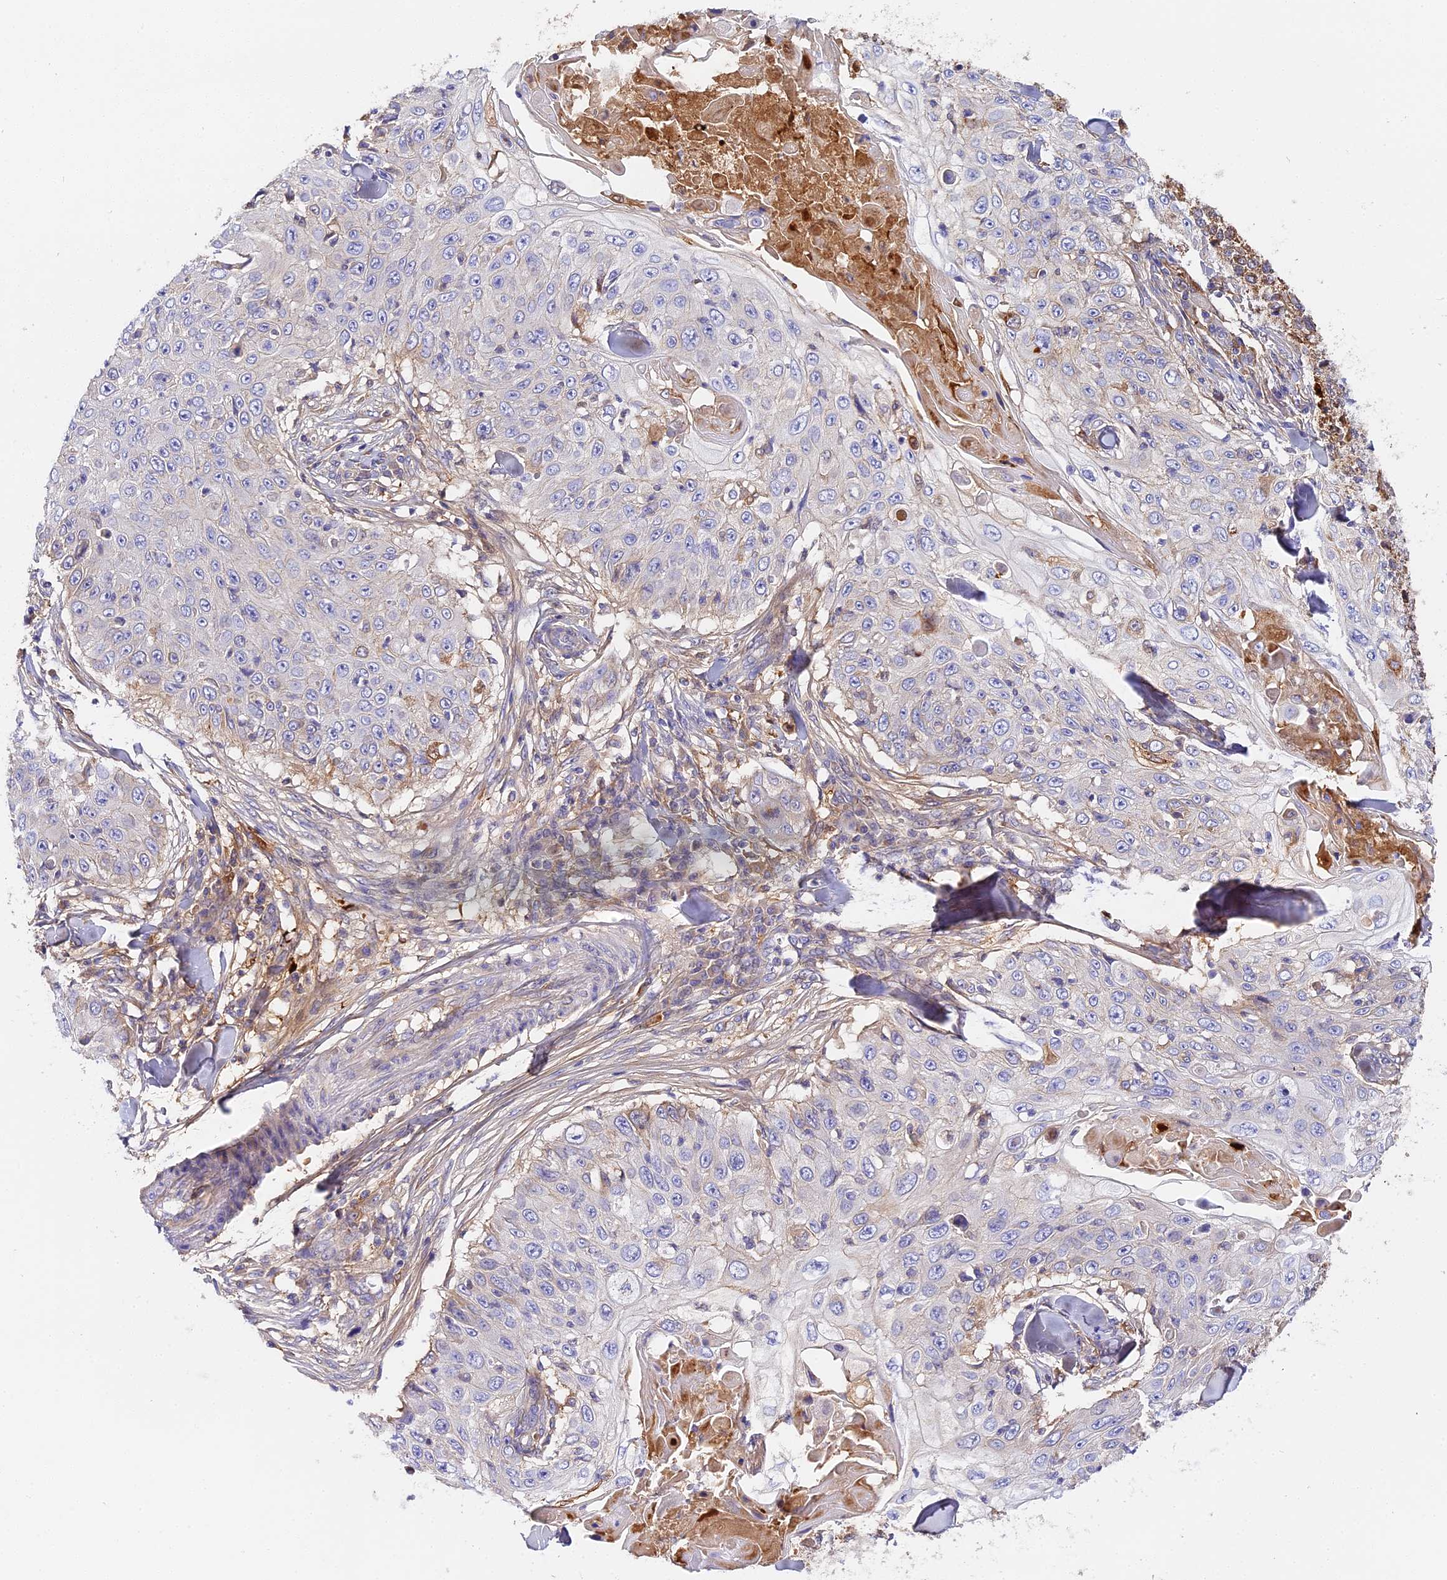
{"staining": {"intensity": "negative", "quantity": "none", "location": "none"}, "tissue": "skin cancer", "cell_type": "Tumor cells", "image_type": "cancer", "snomed": [{"axis": "morphology", "description": "Squamous cell carcinoma, NOS"}, {"axis": "topography", "description": "Skin"}], "caption": "IHC image of neoplastic tissue: skin squamous cell carcinoma stained with DAB (3,3'-diaminobenzidine) exhibits no significant protein staining in tumor cells.", "gene": "KATNB1", "patient": {"sex": "male", "age": 86}}